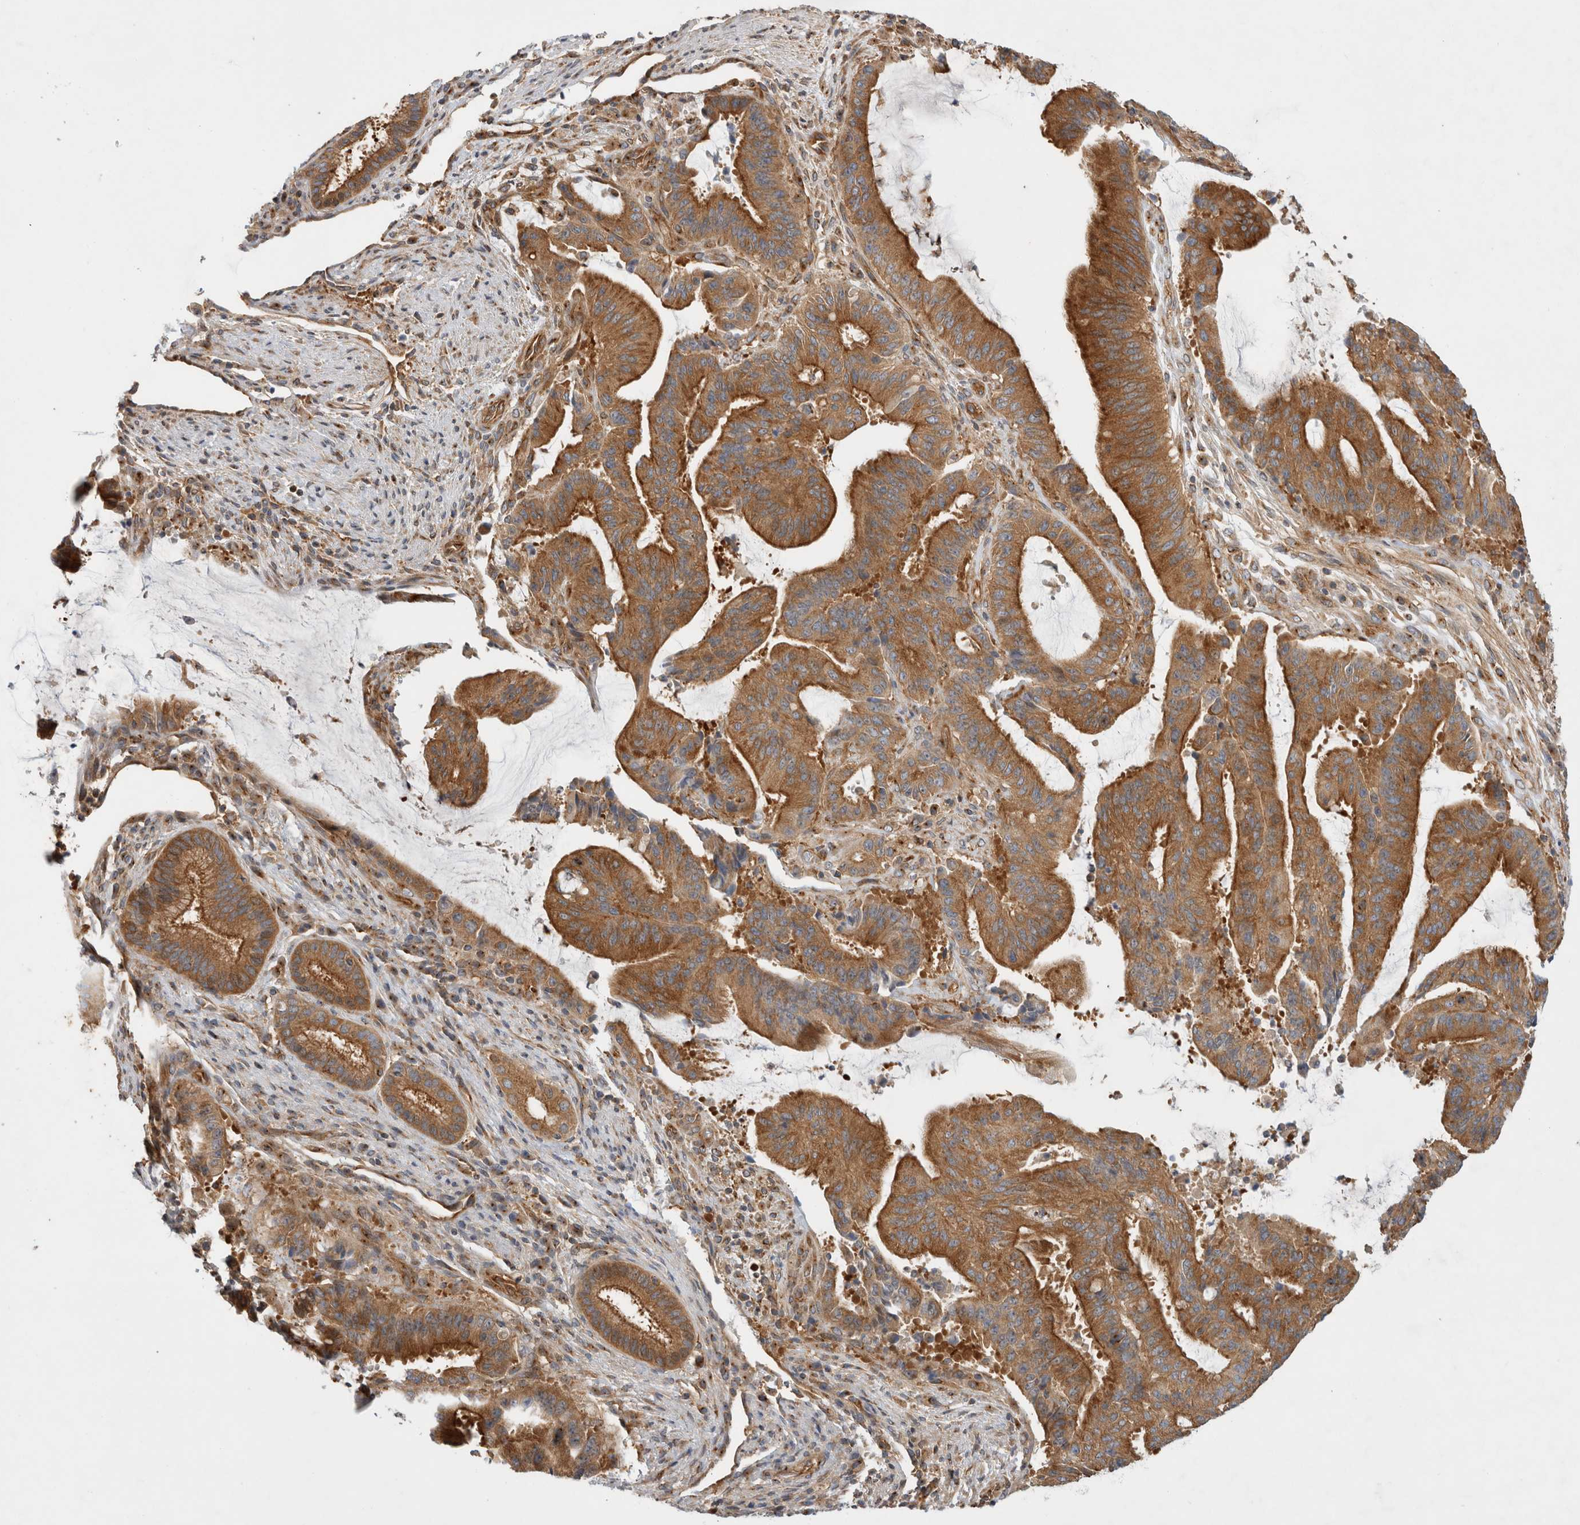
{"staining": {"intensity": "moderate", "quantity": ">75%", "location": "cytoplasmic/membranous"}, "tissue": "liver cancer", "cell_type": "Tumor cells", "image_type": "cancer", "snomed": [{"axis": "morphology", "description": "Normal tissue, NOS"}, {"axis": "morphology", "description": "Cholangiocarcinoma"}, {"axis": "topography", "description": "Liver"}, {"axis": "topography", "description": "Peripheral nerve tissue"}], "caption": "Cholangiocarcinoma (liver) stained for a protein (brown) exhibits moderate cytoplasmic/membranous positive staining in approximately >75% of tumor cells.", "gene": "GPR150", "patient": {"sex": "female", "age": 73}}